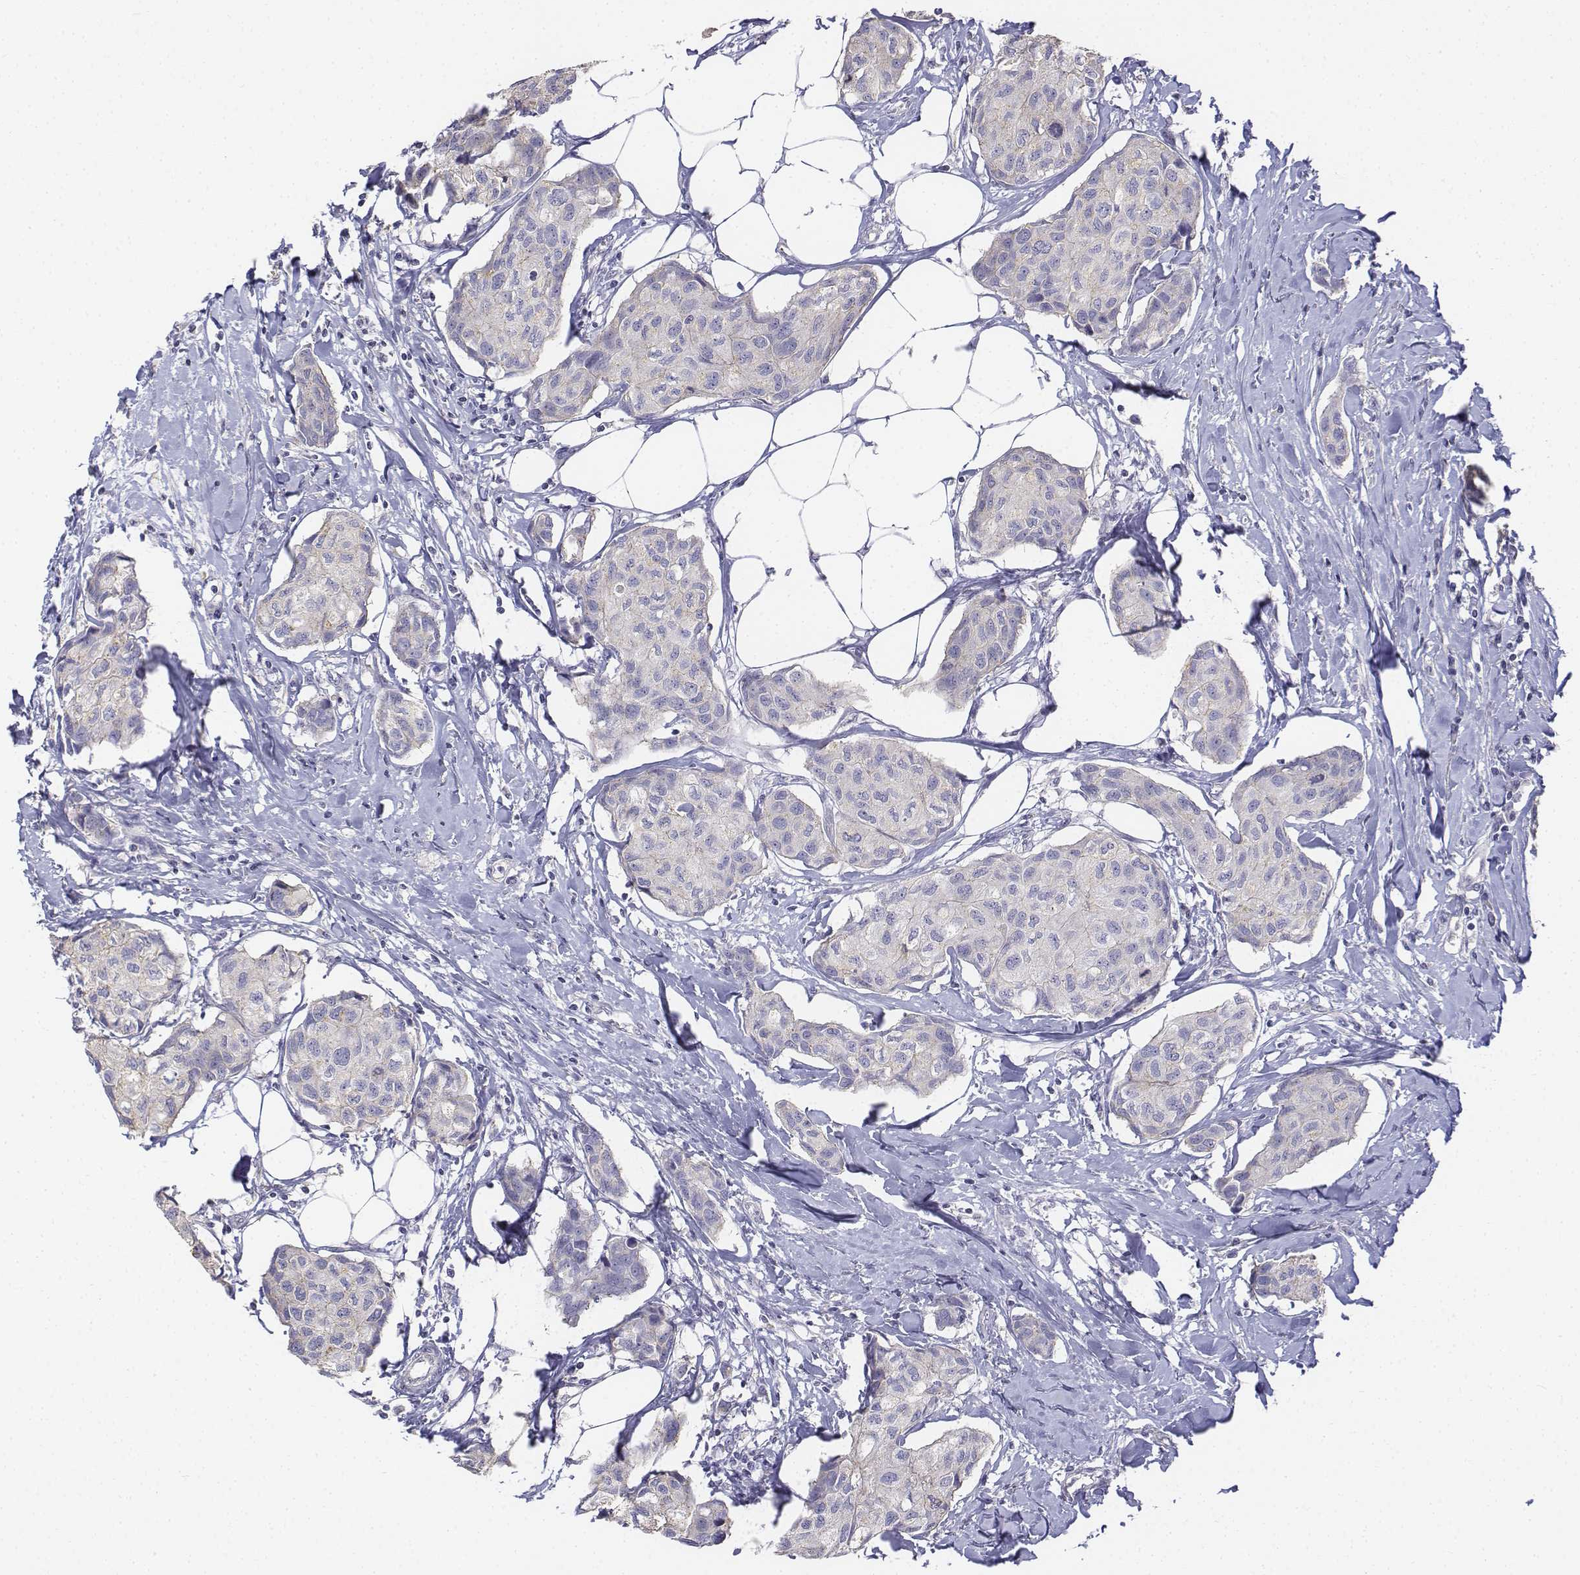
{"staining": {"intensity": "negative", "quantity": "none", "location": "none"}, "tissue": "breast cancer", "cell_type": "Tumor cells", "image_type": "cancer", "snomed": [{"axis": "morphology", "description": "Duct carcinoma"}, {"axis": "topography", "description": "Breast"}], "caption": "IHC image of breast cancer stained for a protein (brown), which exhibits no staining in tumor cells. Nuclei are stained in blue.", "gene": "LGSN", "patient": {"sex": "female", "age": 80}}